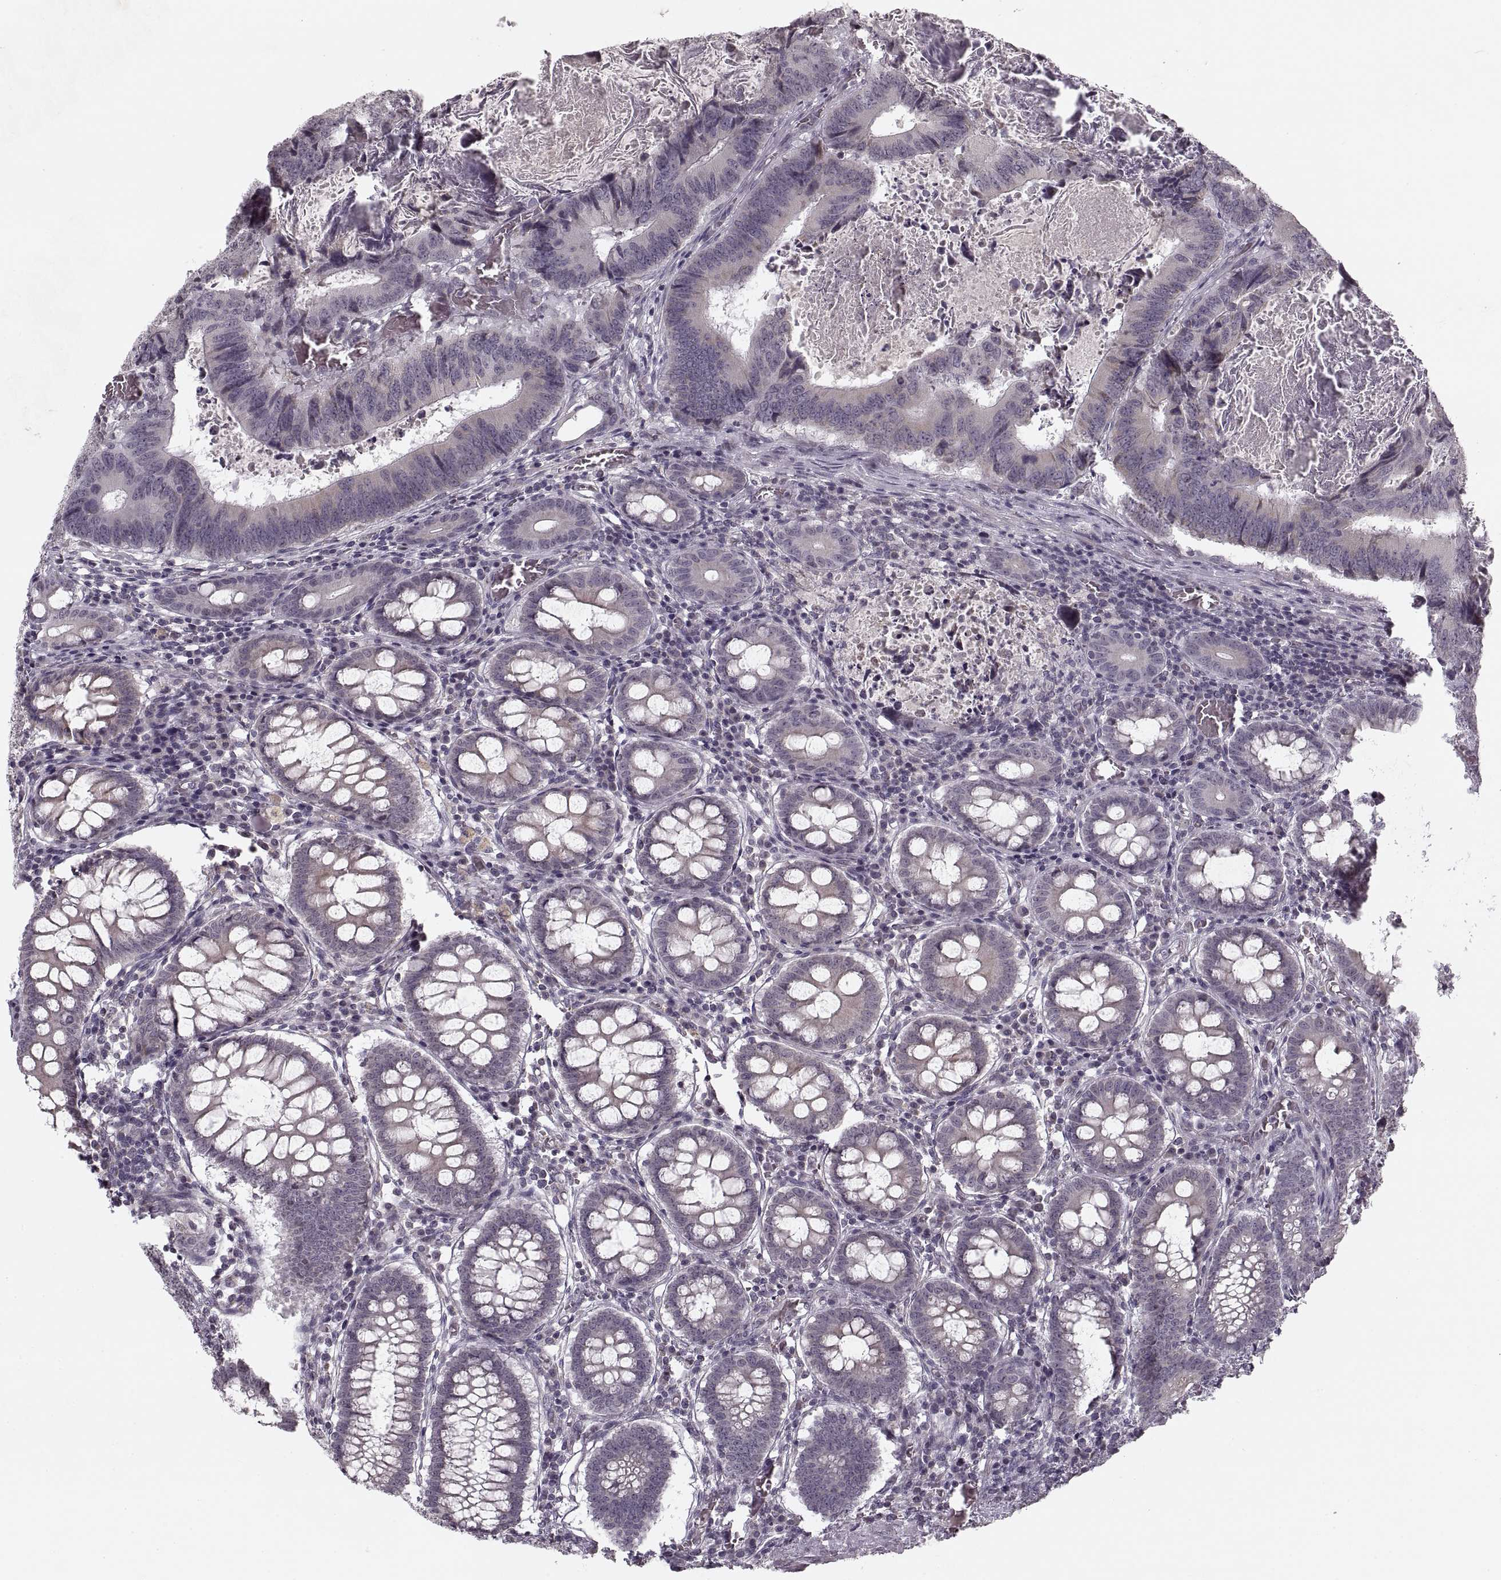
{"staining": {"intensity": "negative", "quantity": "none", "location": "none"}, "tissue": "colorectal cancer", "cell_type": "Tumor cells", "image_type": "cancer", "snomed": [{"axis": "morphology", "description": "Adenocarcinoma, NOS"}, {"axis": "topography", "description": "Colon"}], "caption": "Tumor cells are negative for brown protein staining in colorectal adenocarcinoma.", "gene": "ASIC3", "patient": {"sex": "female", "age": 82}}